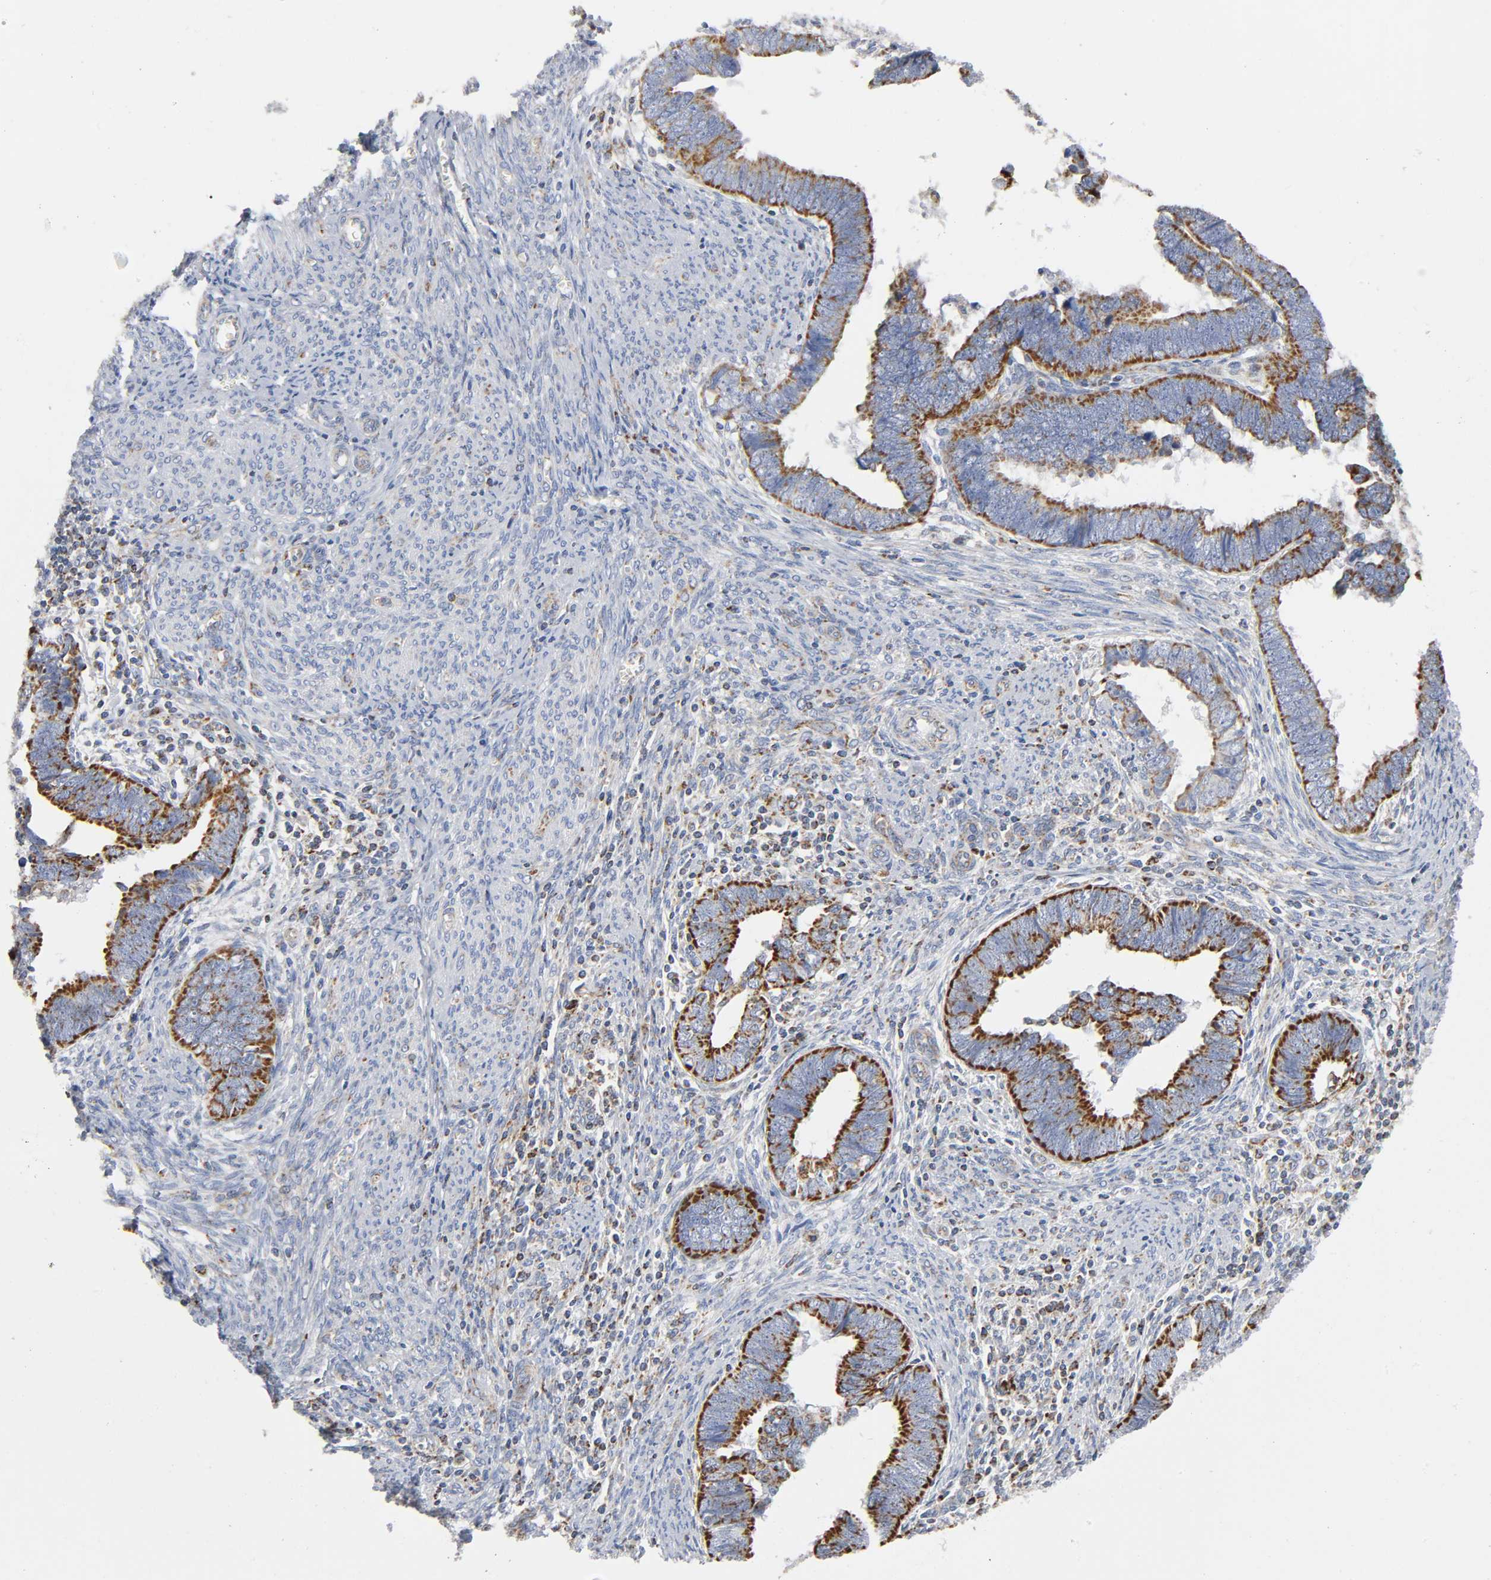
{"staining": {"intensity": "strong", "quantity": ">75%", "location": "cytoplasmic/membranous"}, "tissue": "endometrial cancer", "cell_type": "Tumor cells", "image_type": "cancer", "snomed": [{"axis": "morphology", "description": "Adenocarcinoma, NOS"}, {"axis": "topography", "description": "Endometrium"}], "caption": "Strong cytoplasmic/membranous protein positivity is seen in approximately >75% of tumor cells in adenocarcinoma (endometrial).", "gene": "BAK1", "patient": {"sex": "female", "age": 75}}